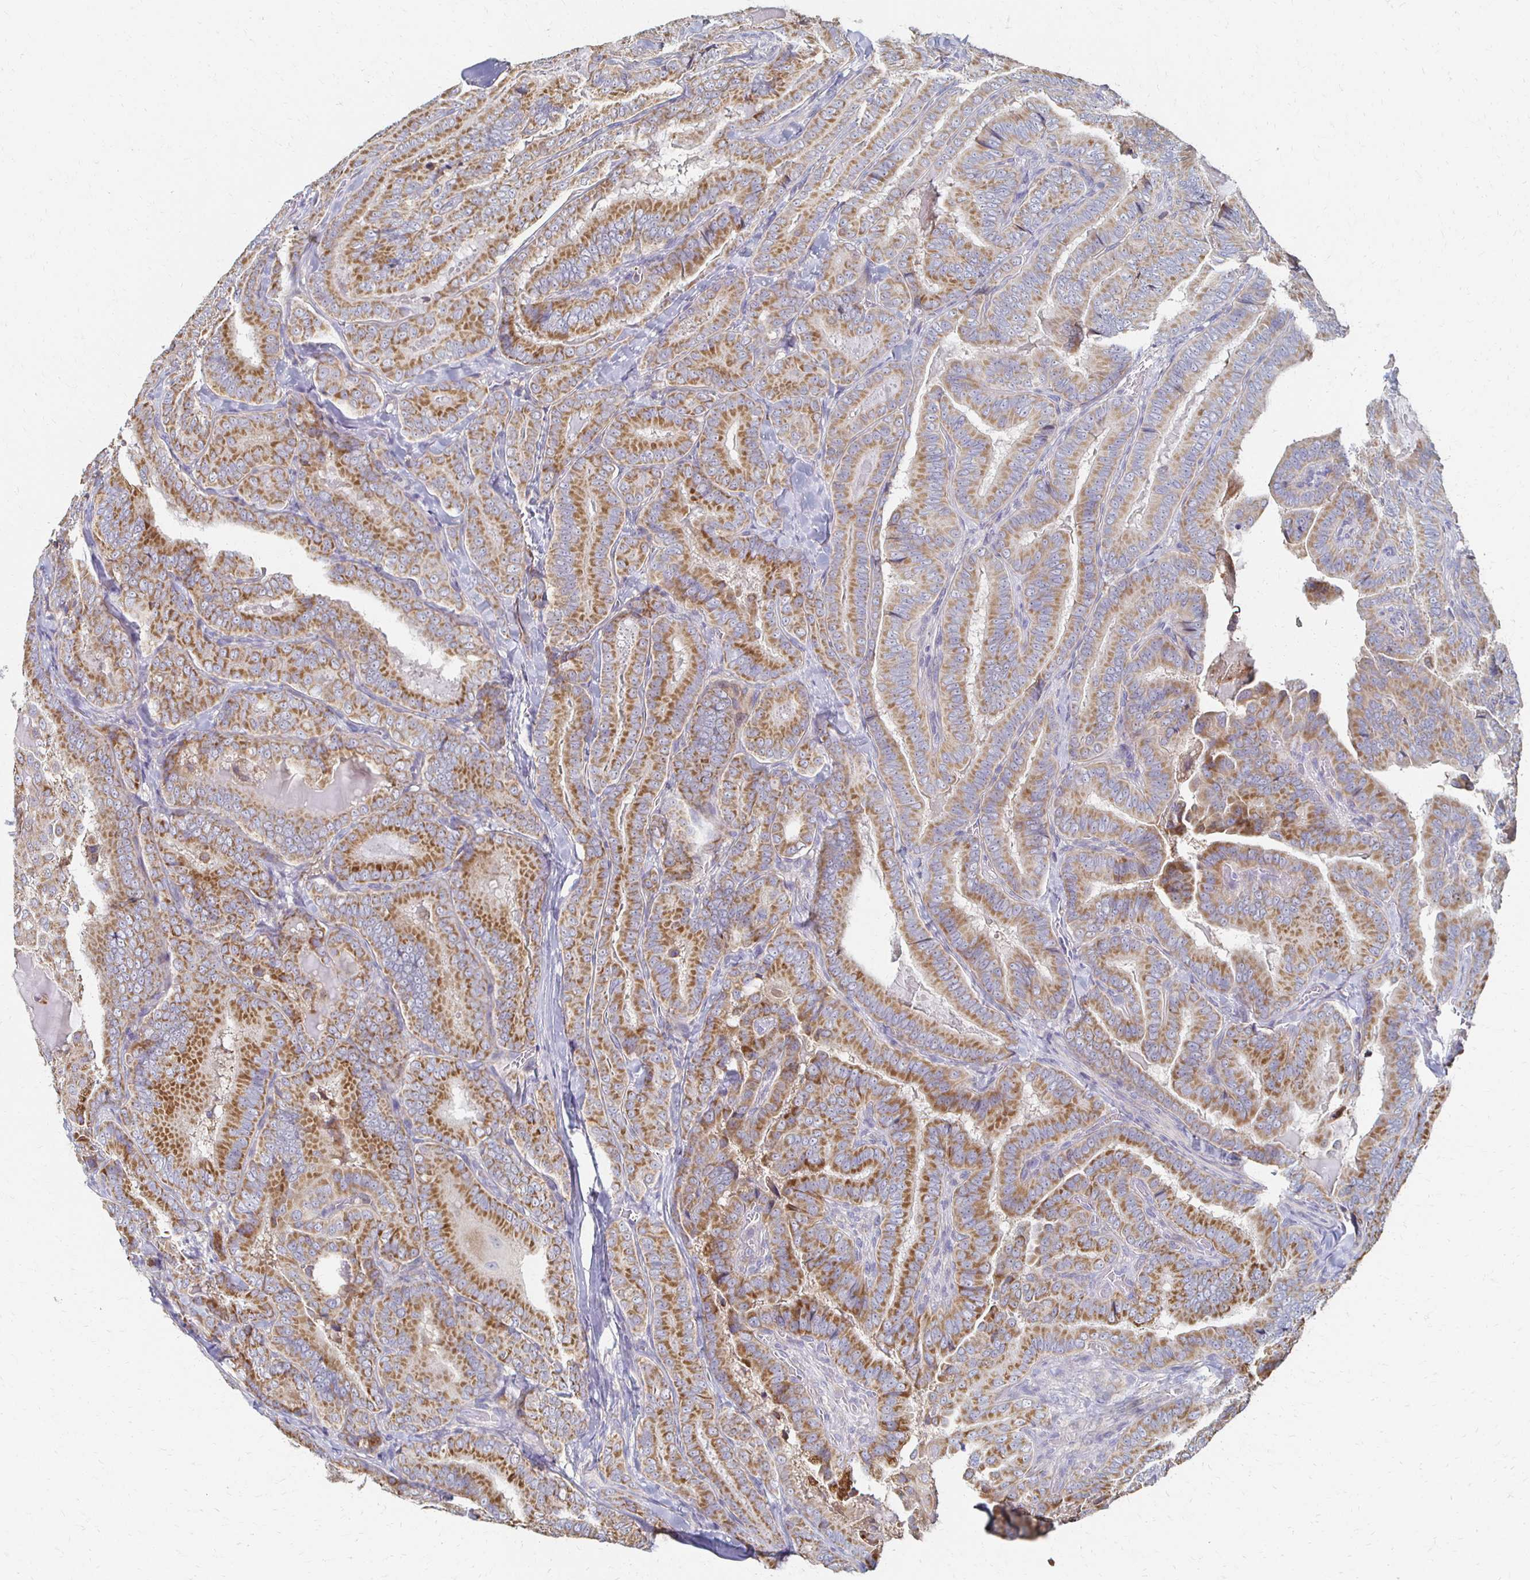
{"staining": {"intensity": "moderate", "quantity": ">75%", "location": "cytoplasmic/membranous"}, "tissue": "thyroid cancer", "cell_type": "Tumor cells", "image_type": "cancer", "snomed": [{"axis": "morphology", "description": "Papillary adenocarcinoma, NOS"}, {"axis": "topography", "description": "Thyroid gland"}], "caption": "A histopathology image of human thyroid papillary adenocarcinoma stained for a protein reveals moderate cytoplasmic/membranous brown staining in tumor cells.", "gene": "CX3CR1", "patient": {"sex": "male", "age": 61}}